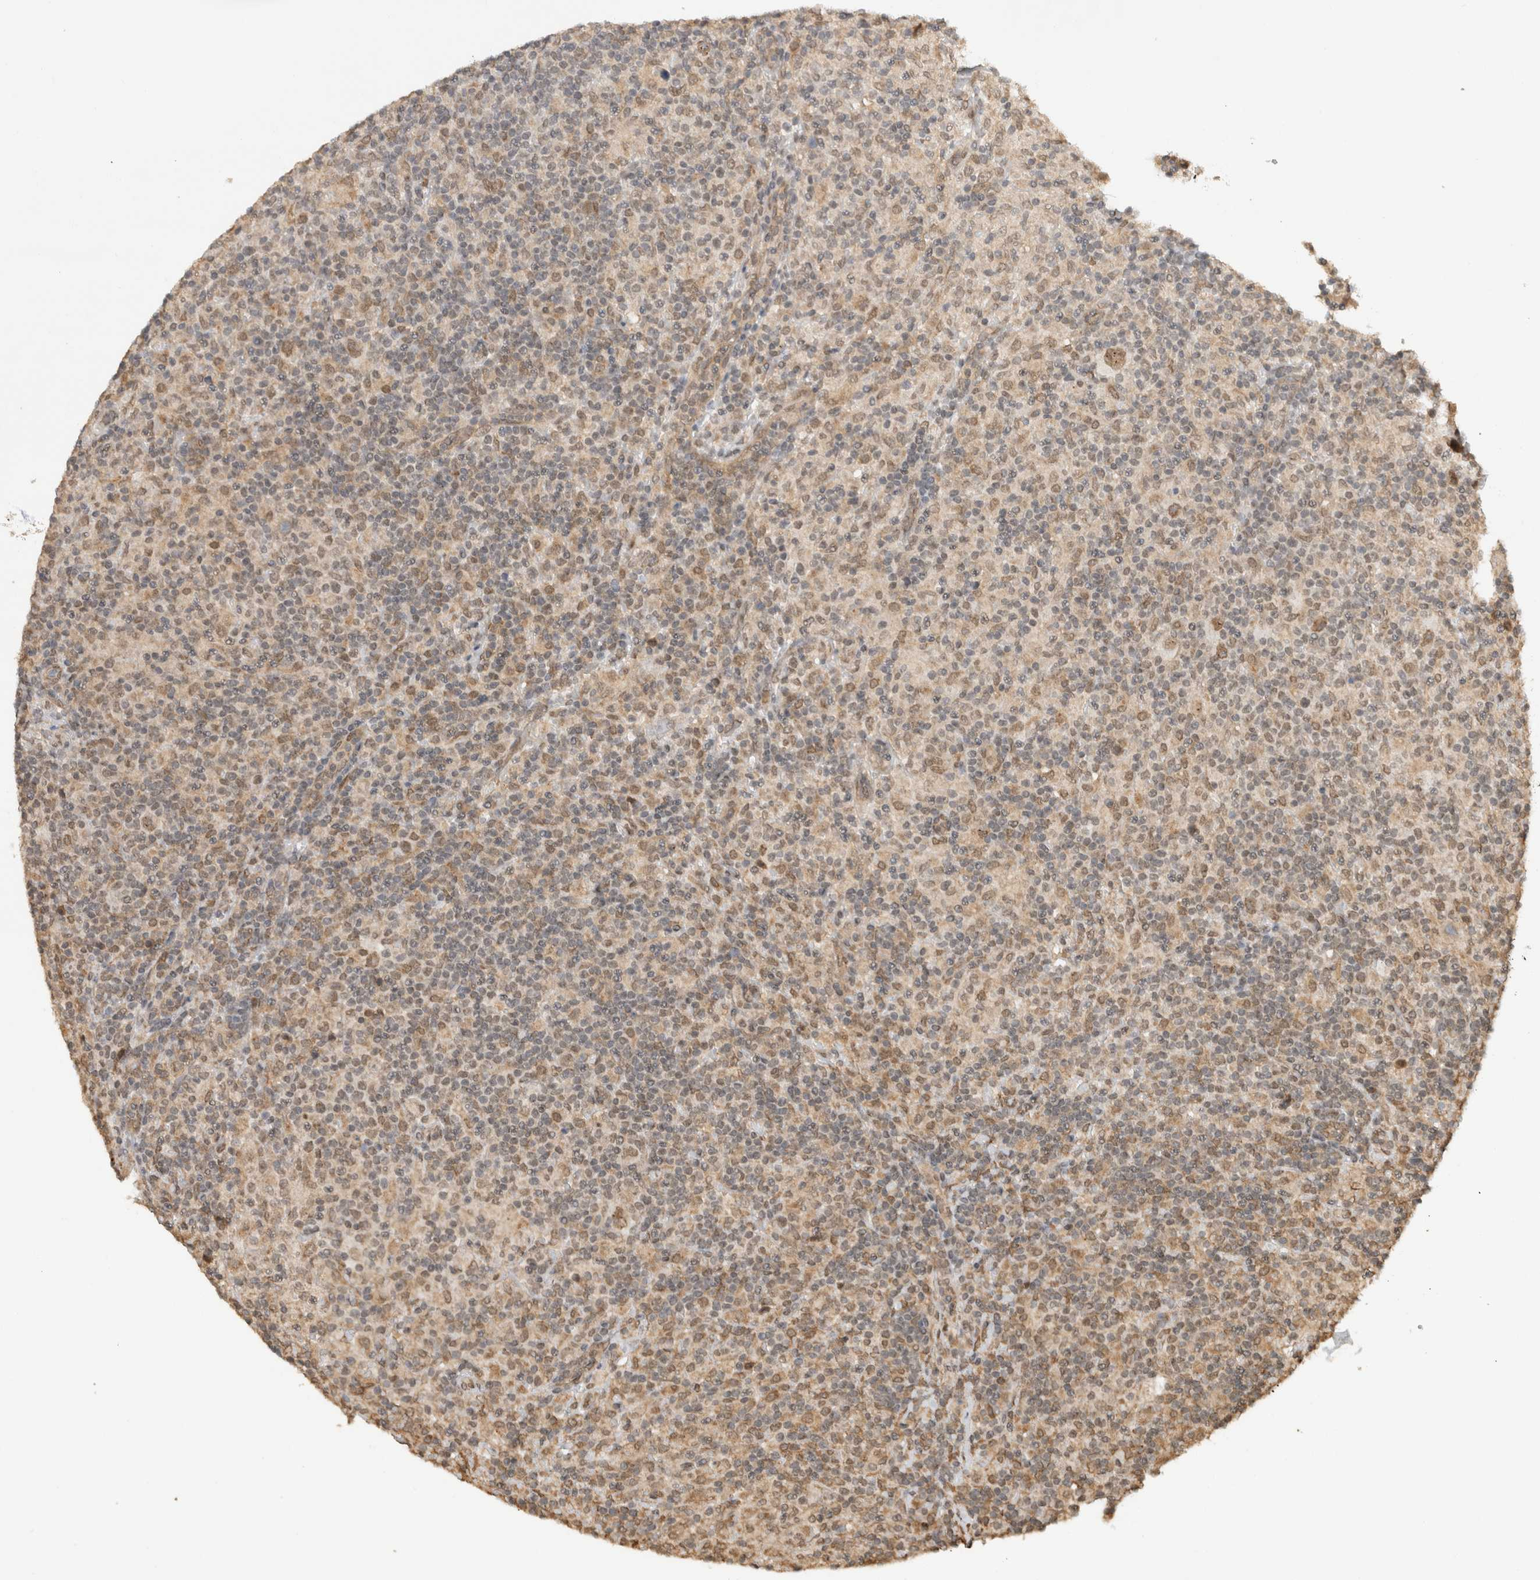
{"staining": {"intensity": "moderate", "quantity": ">75%", "location": "nuclear"}, "tissue": "lymphoma", "cell_type": "Tumor cells", "image_type": "cancer", "snomed": [{"axis": "morphology", "description": "Hodgkin's disease, NOS"}, {"axis": "topography", "description": "Lymph node"}], "caption": "A medium amount of moderate nuclear positivity is identified in approximately >75% of tumor cells in Hodgkin's disease tissue.", "gene": "C1orf21", "patient": {"sex": "male", "age": 70}}